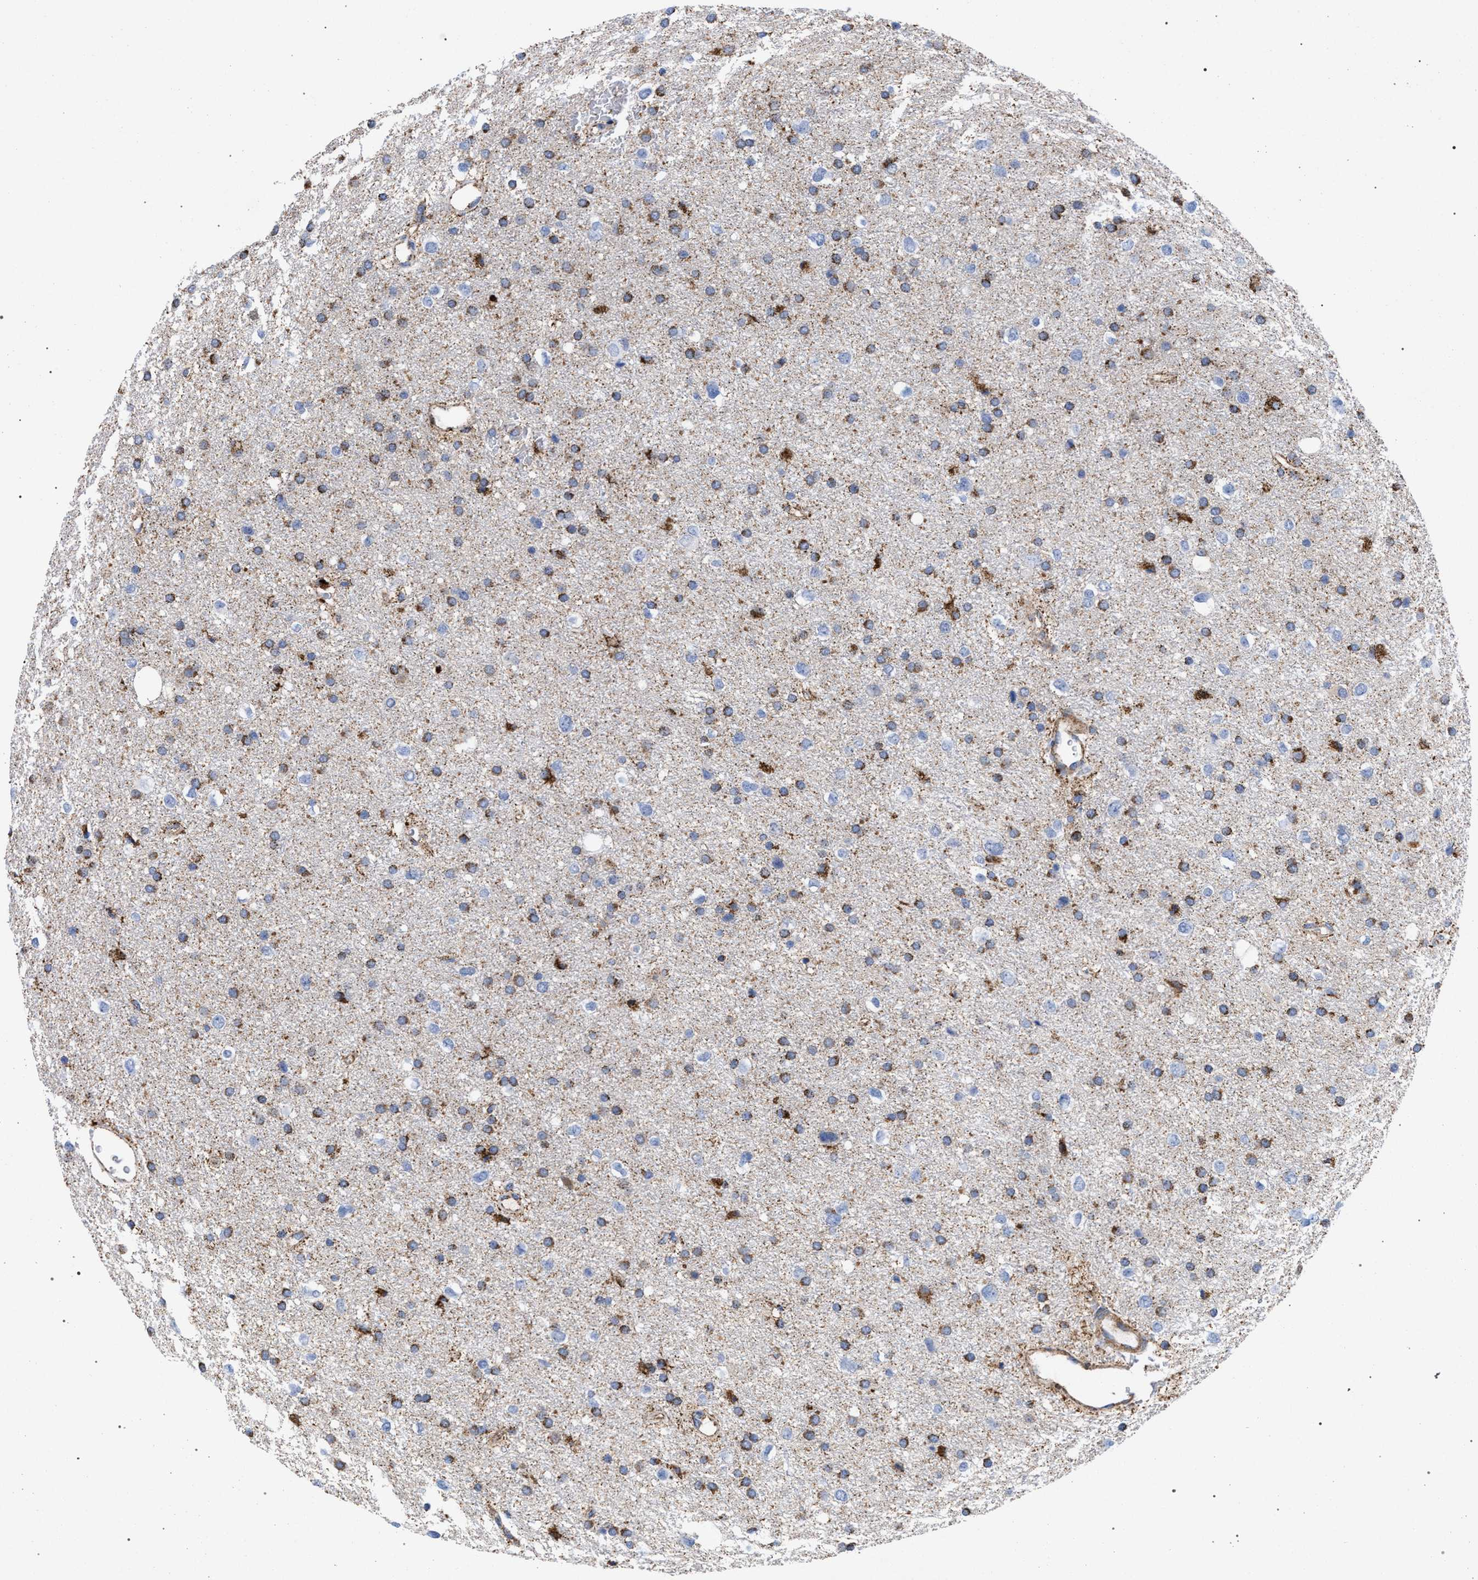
{"staining": {"intensity": "moderate", "quantity": ">75%", "location": "cytoplasmic/membranous"}, "tissue": "glioma", "cell_type": "Tumor cells", "image_type": "cancer", "snomed": [{"axis": "morphology", "description": "Glioma, malignant, Low grade"}, {"axis": "topography", "description": "Brain"}], "caption": "Human glioma stained with a protein marker shows moderate staining in tumor cells.", "gene": "ACADS", "patient": {"sex": "female", "age": 37}}